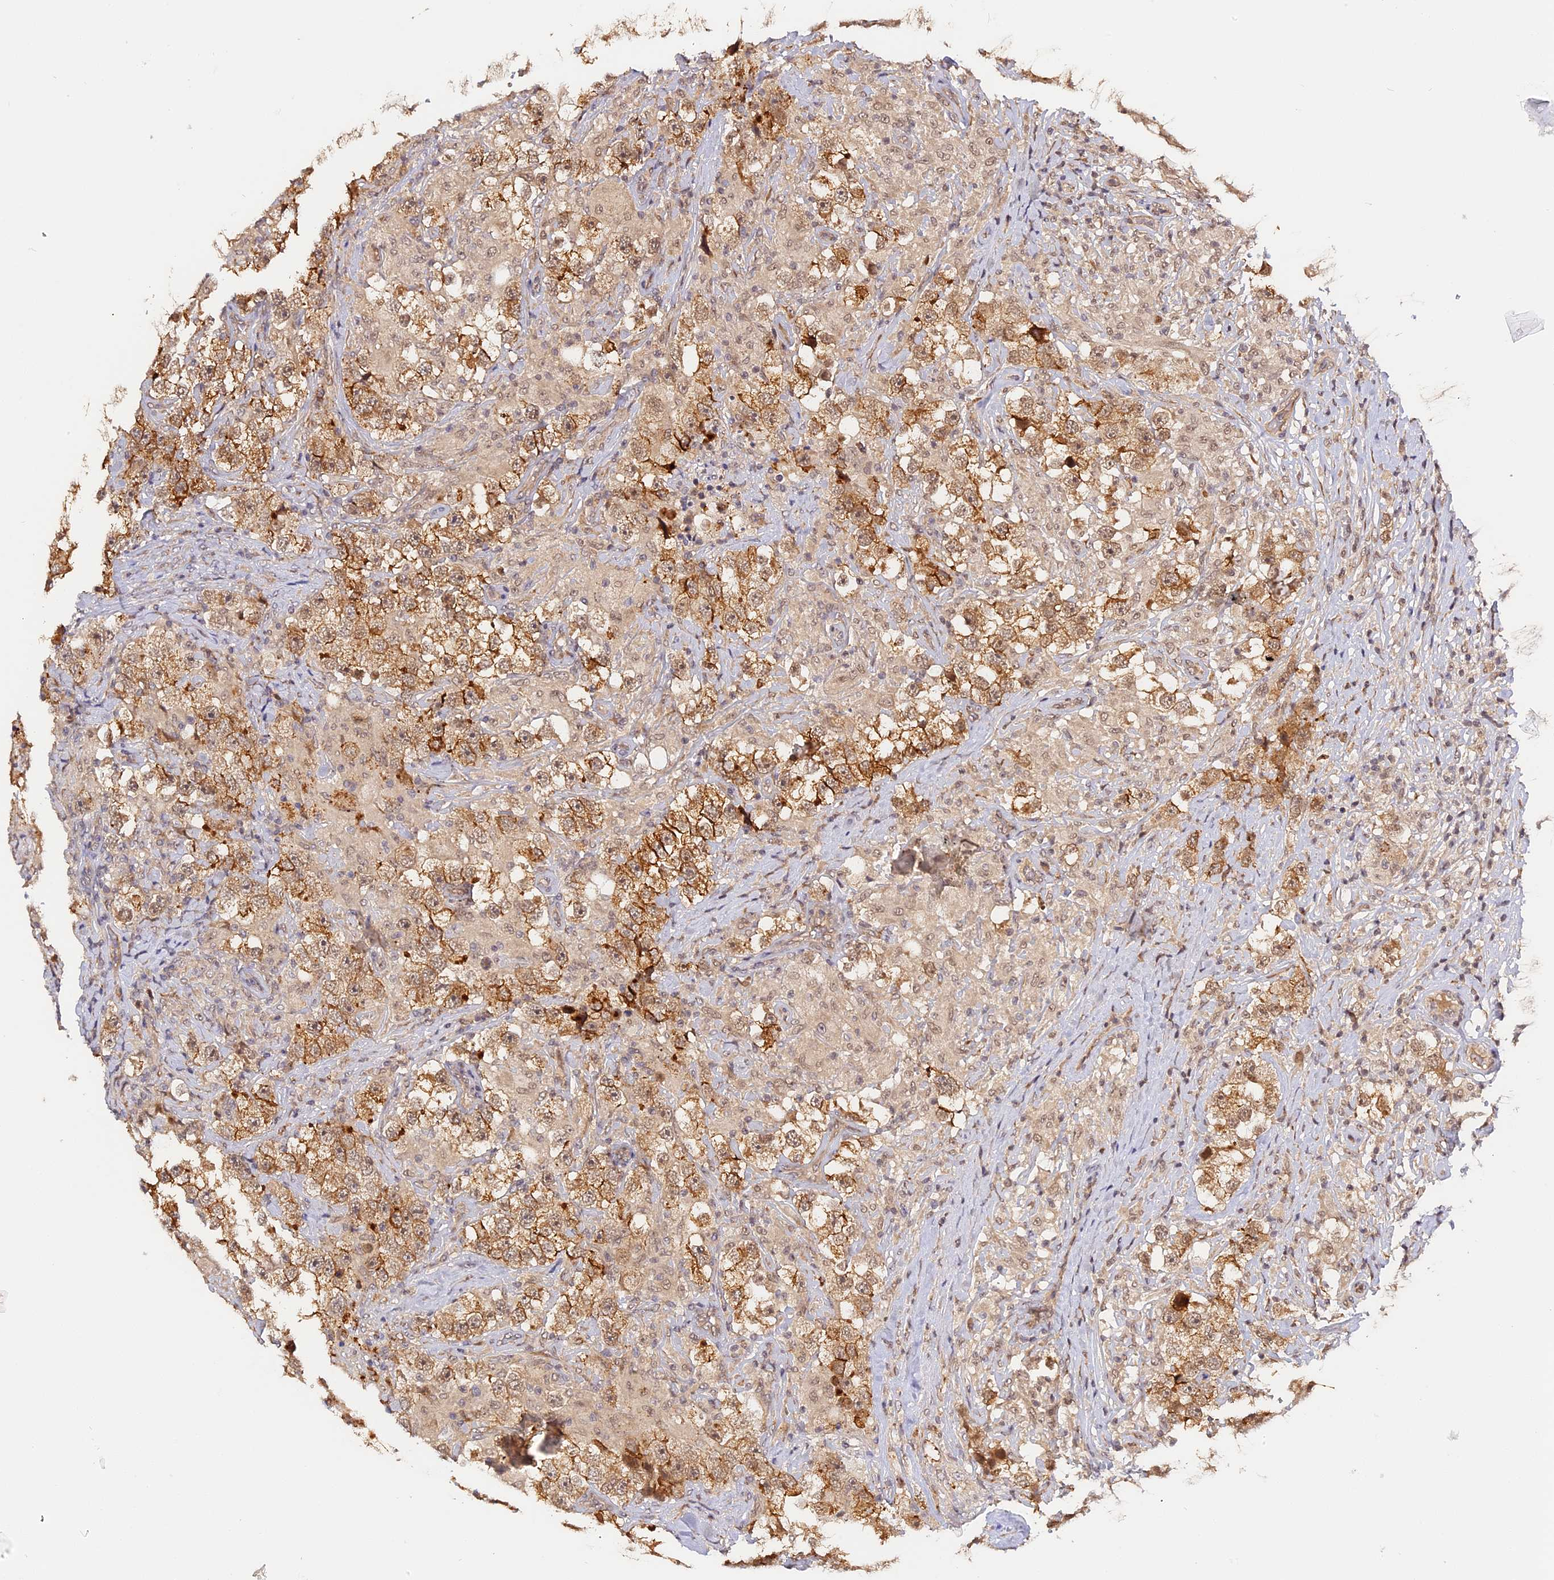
{"staining": {"intensity": "moderate", "quantity": "25%-75%", "location": "cytoplasmic/membranous"}, "tissue": "testis cancer", "cell_type": "Tumor cells", "image_type": "cancer", "snomed": [{"axis": "morphology", "description": "Seminoma, NOS"}, {"axis": "topography", "description": "Testis"}], "caption": "Testis seminoma was stained to show a protein in brown. There is medium levels of moderate cytoplasmic/membranous positivity in about 25%-75% of tumor cells.", "gene": "IMPACT", "patient": {"sex": "male", "age": 46}}